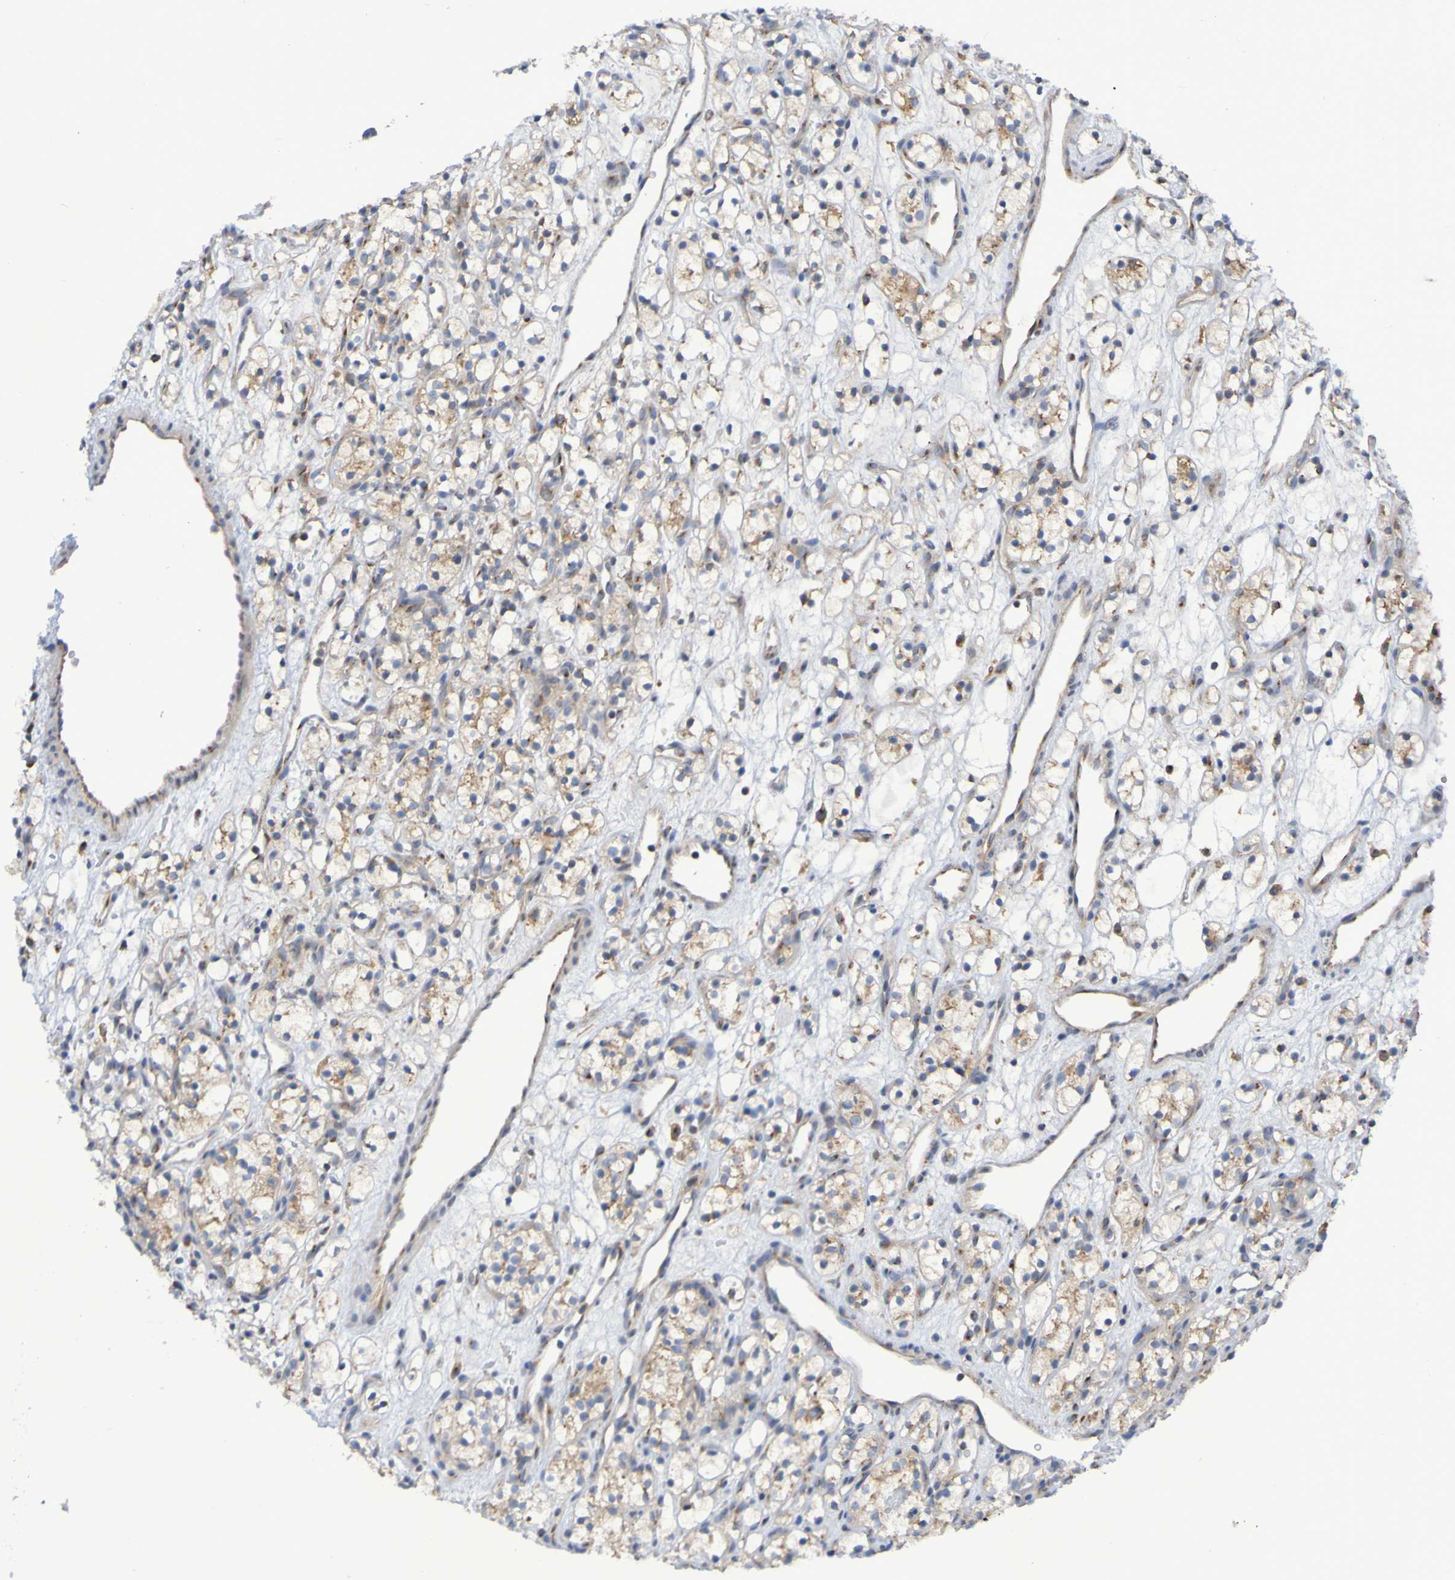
{"staining": {"intensity": "weak", "quantity": ">75%", "location": "cytoplasmic/membranous"}, "tissue": "renal cancer", "cell_type": "Tumor cells", "image_type": "cancer", "snomed": [{"axis": "morphology", "description": "Adenocarcinoma, NOS"}, {"axis": "topography", "description": "Kidney"}], "caption": "A photomicrograph showing weak cytoplasmic/membranous positivity in about >75% of tumor cells in adenocarcinoma (renal), as visualized by brown immunohistochemical staining.", "gene": "LMBRD2", "patient": {"sex": "female", "age": 60}}